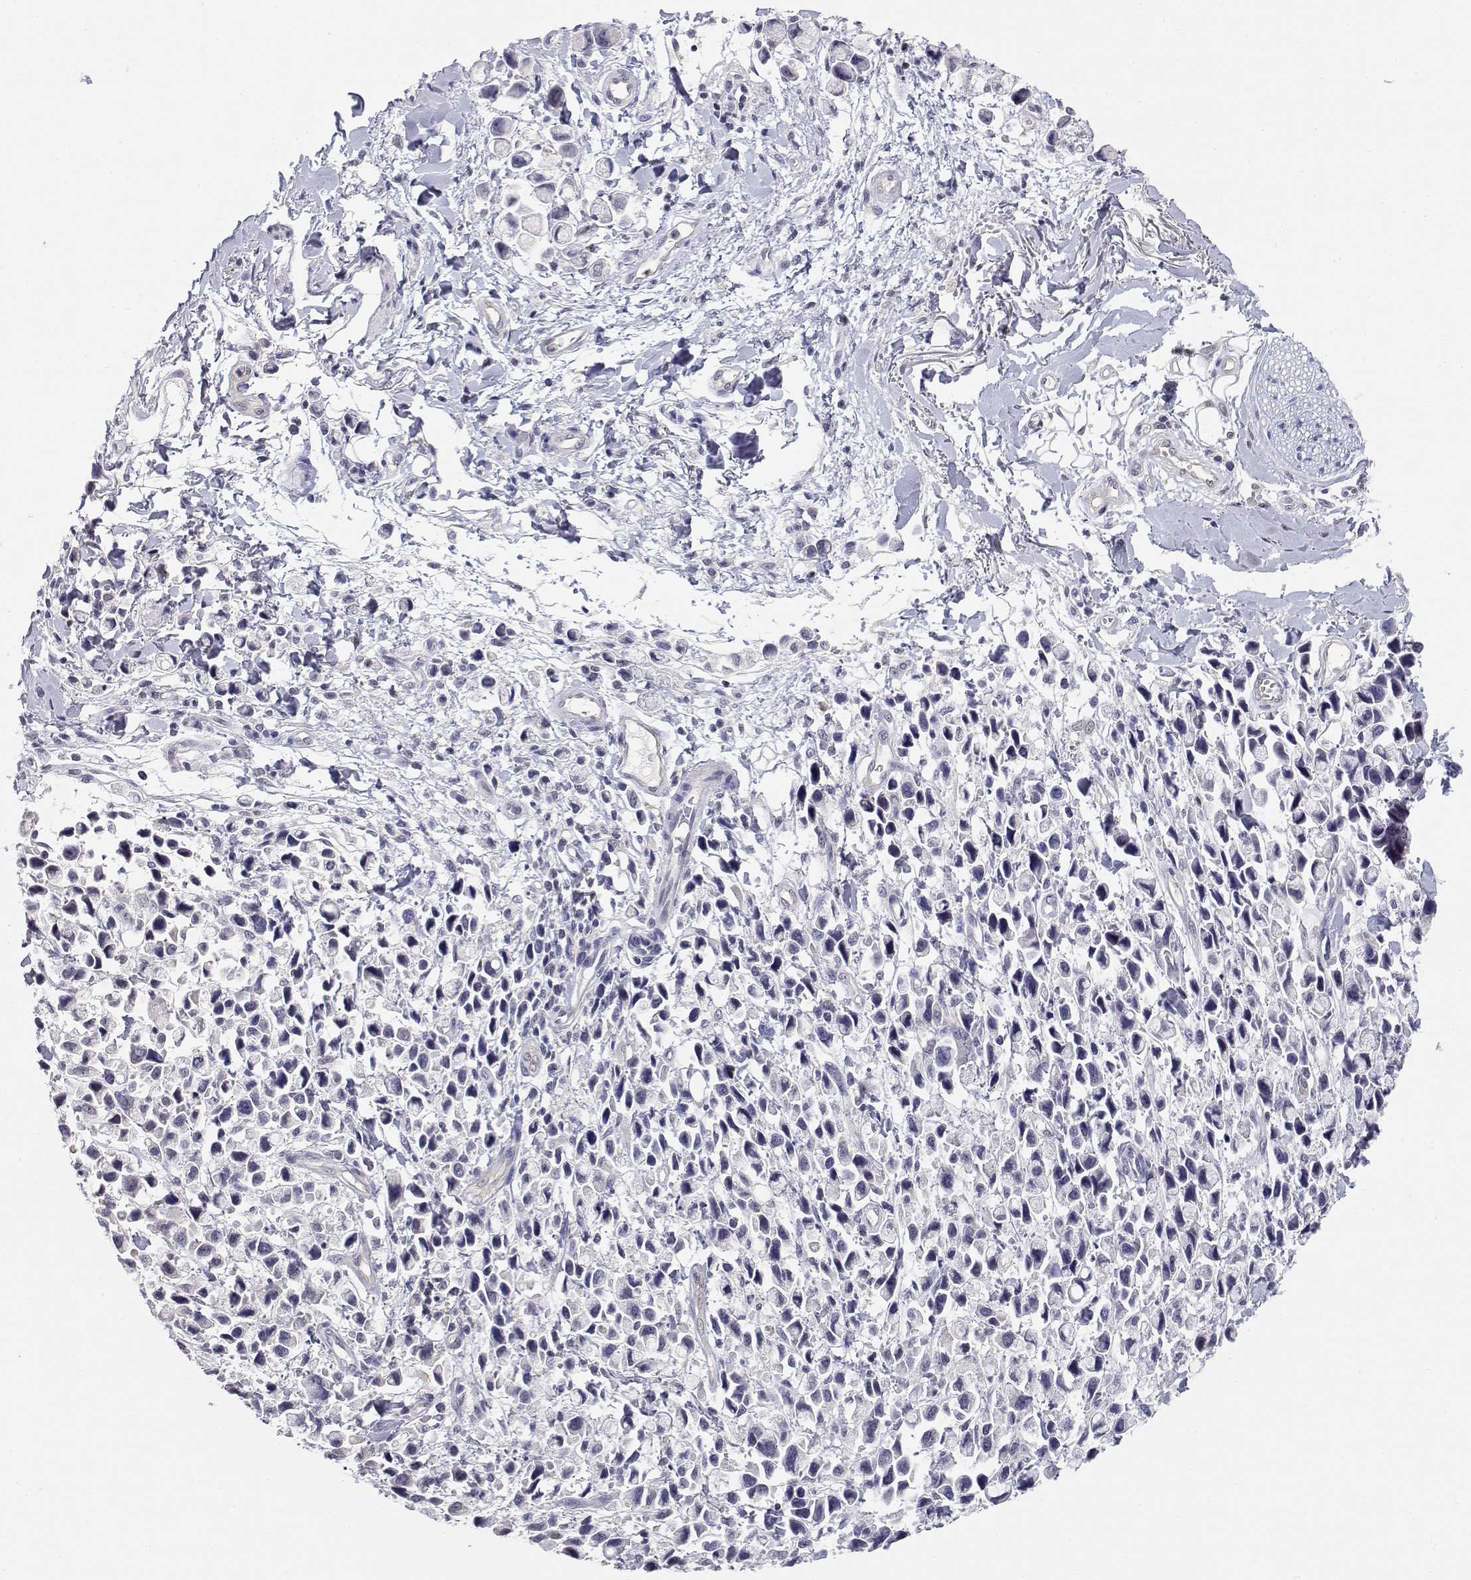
{"staining": {"intensity": "negative", "quantity": "none", "location": "none"}, "tissue": "stomach cancer", "cell_type": "Tumor cells", "image_type": "cancer", "snomed": [{"axis": "morphology", "description": "Adenocarcinoma, NOS"}, {"axis": "topography", "description": "Stomach"}], "caption": "High power microscopy image of an immunohistochemistry (IHC) image of adenocarcinoma (stomach), revealing no significant expression in tumor cells. The staining was performed using DAB (3,3'-diaminobenzidine) to visualize the protein expression in brown, while the nuclei were stained in blue with hematoxylin (Magnification: 20x).", "gene": "ADA", "patient": {"sex": "female", "age": 81}}